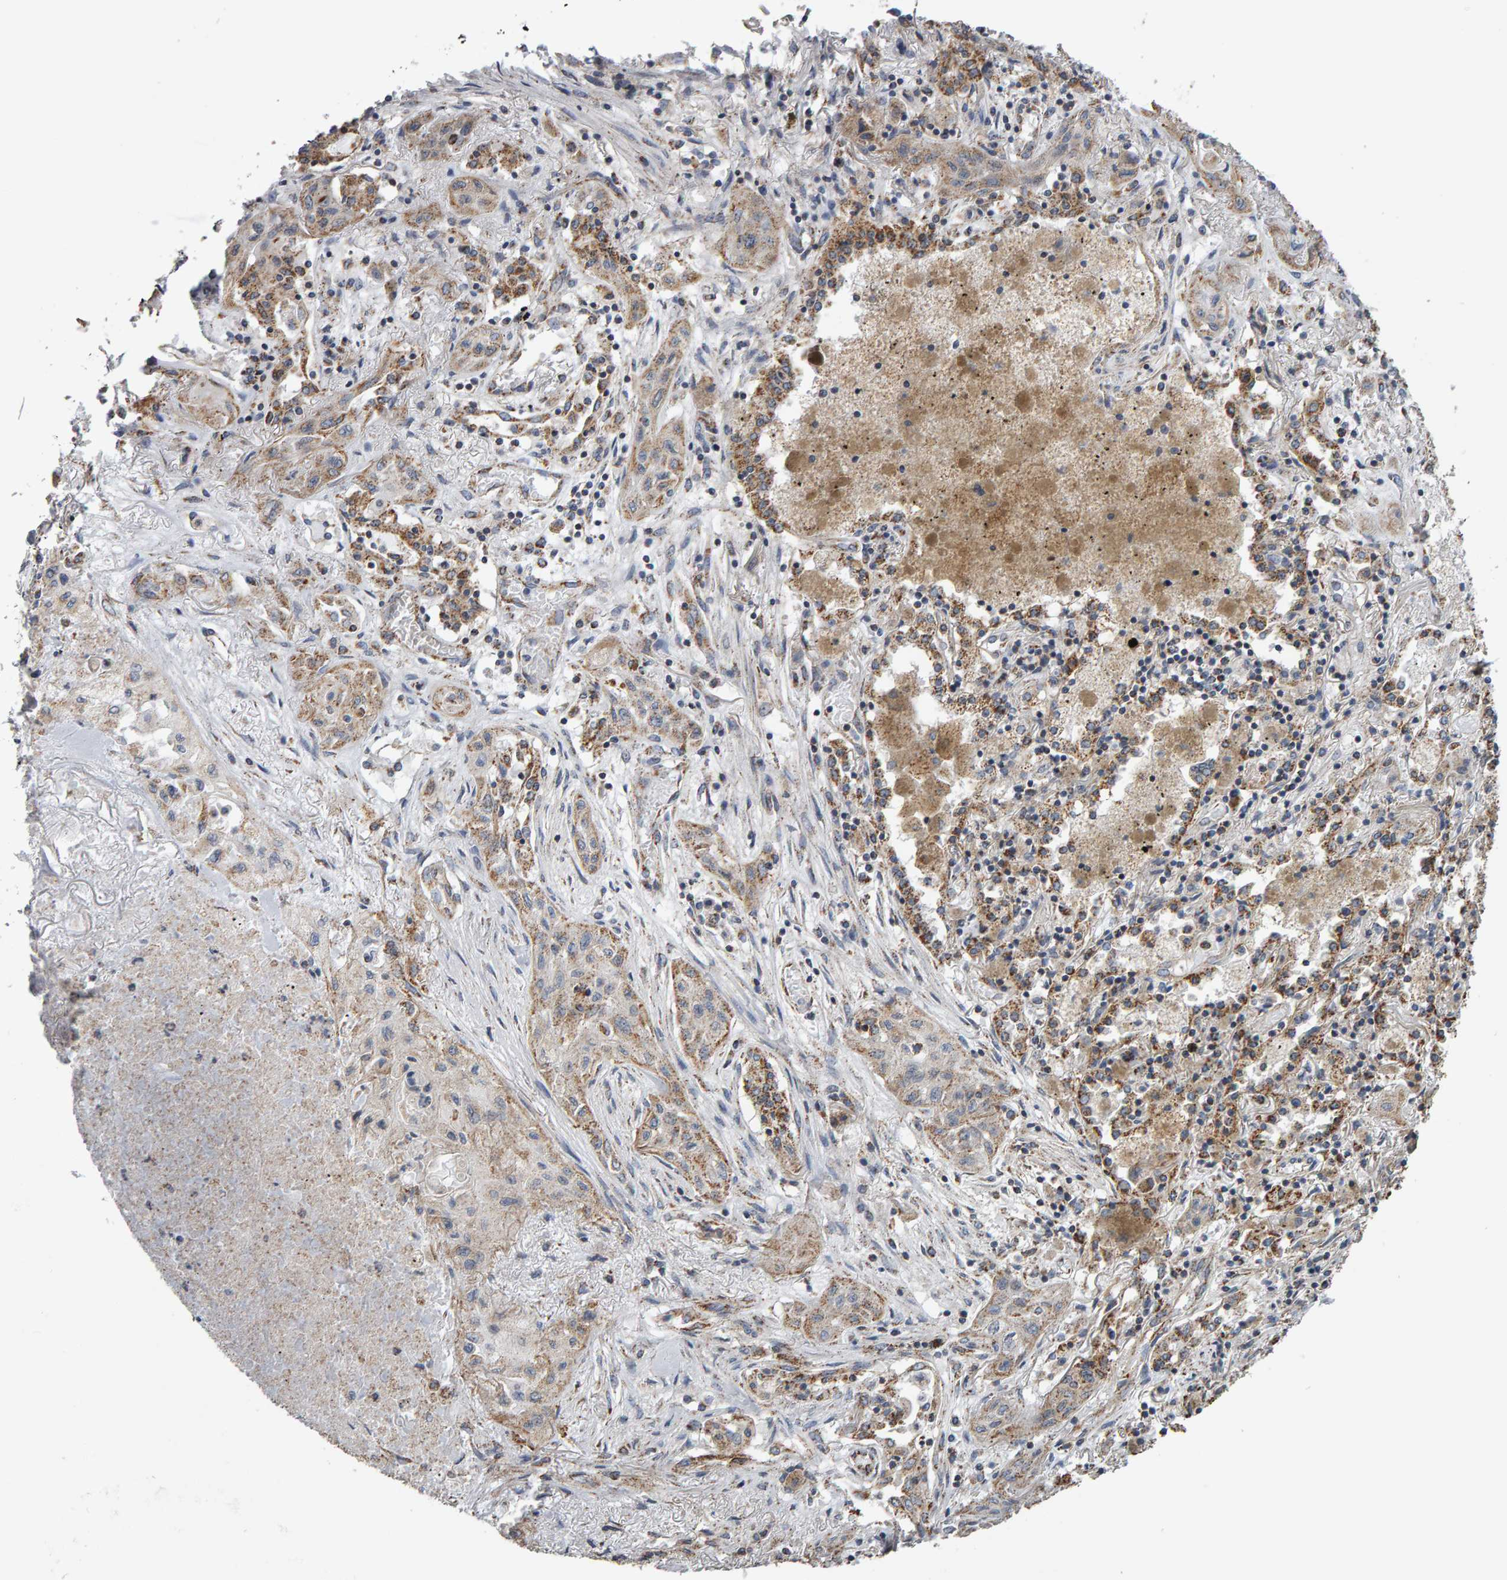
{"staining": {"intensity": "weak", "quantity": ">75%", "location": "cytoplasmic/membranous"}, "tissue": "lung cancer", "cell_type": "Tumor cells", "image_type": "cancer", "snomed": [{"axis": "morphology", "description": "Squamous cell carcinoma, NOS"}, {"axis": "topography", "description": "Lung"}], "caption": "The photomicrograph reveals staining of lung cancer (squamous cell carcinoma), revealing weak cytoplasmic/membranous protein positivity (brown color) within tumor cells.", "gene": "TOM1L1", "patient": {"sex": "female", "age": 47}}